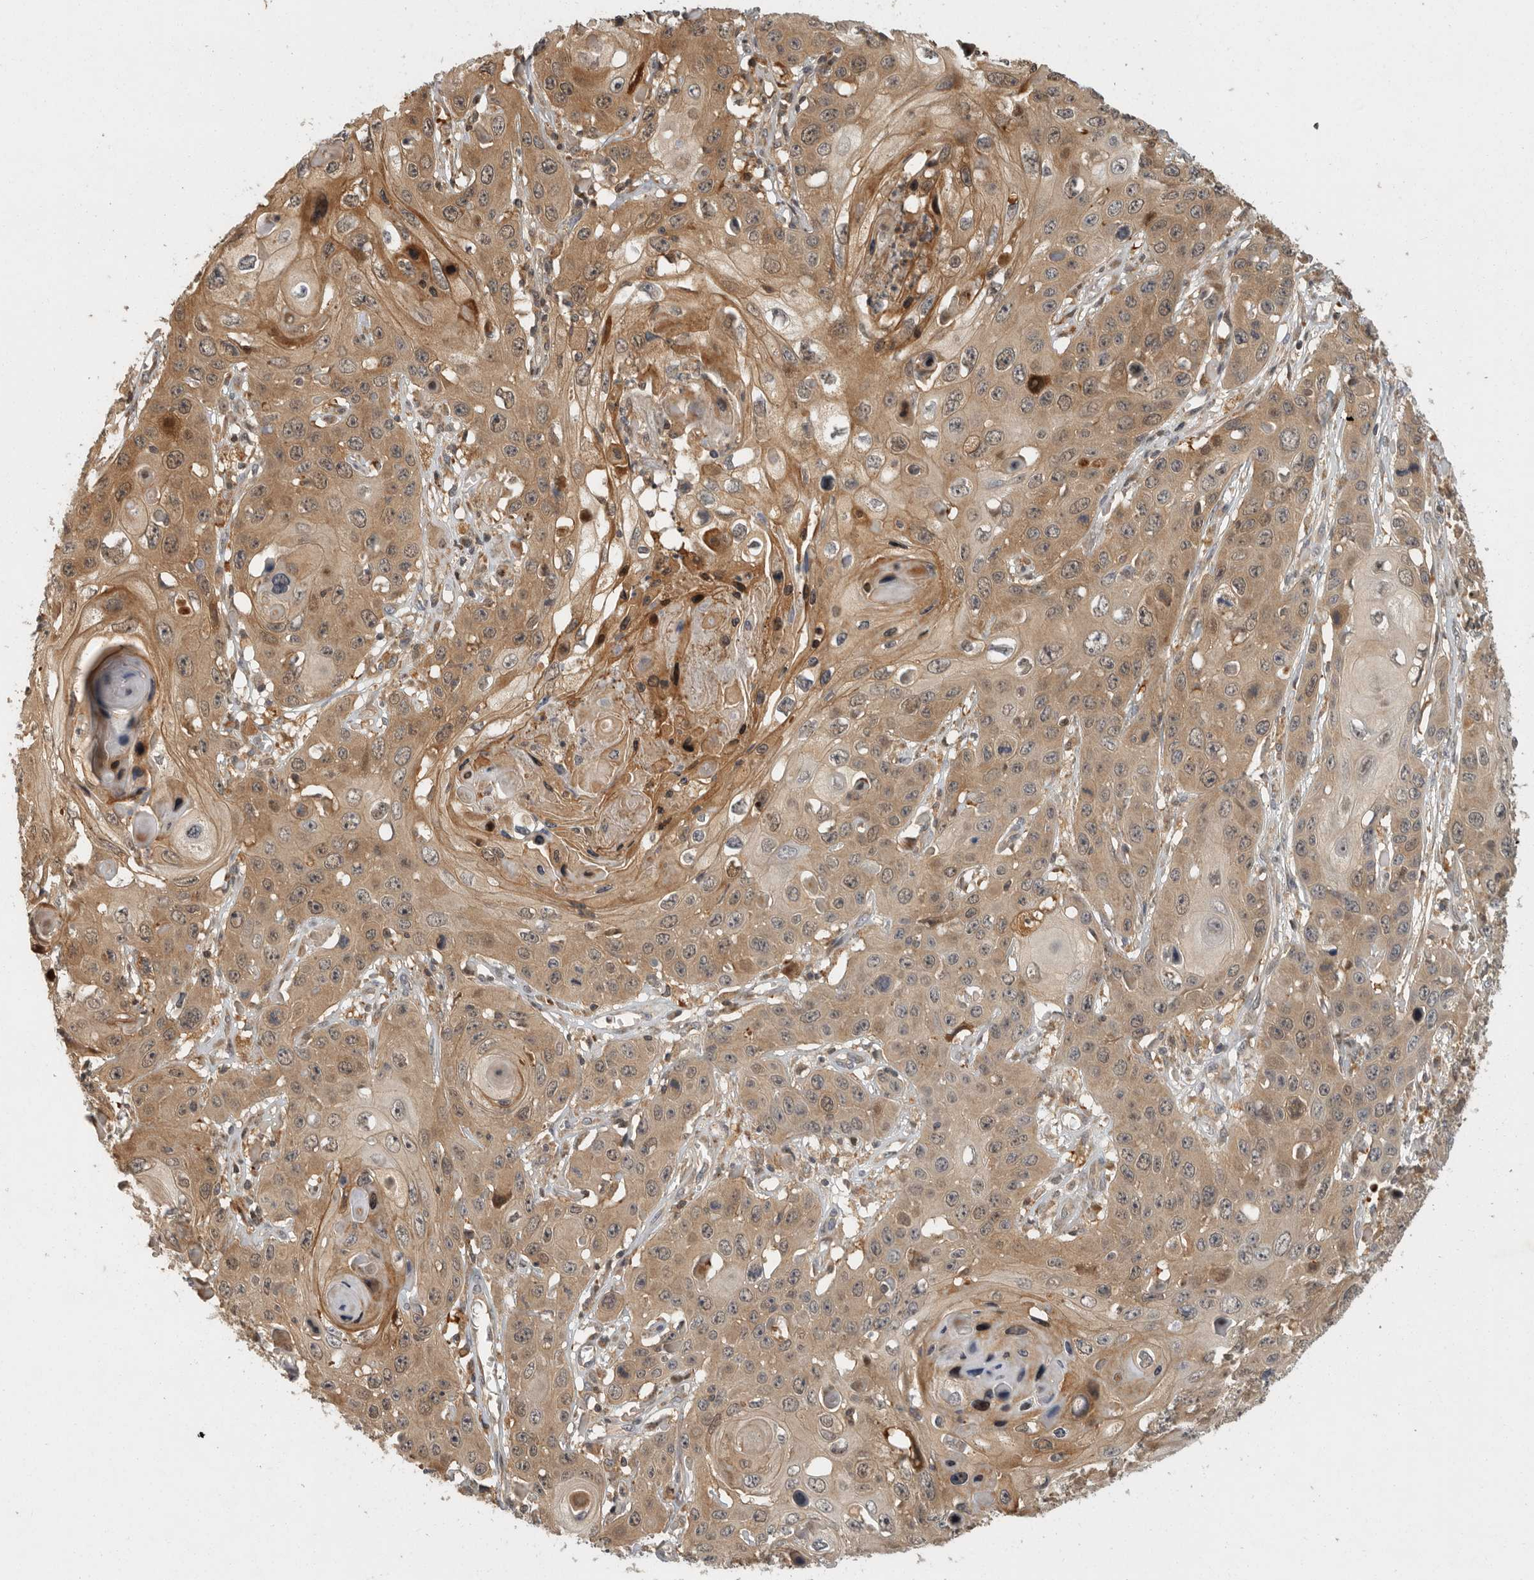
{"staining": {"intensity": "moderate", "quantity": ">75%", "location": "cytoplasmic/membranous"}, "tissue": "skin cancer", "cell_type": "Tumor cells", "image_type": "cancer", "snomed": [{"axis": "morphology", "description": "Squamous cell carcinoma, NOS"}, {"axis": "topography", "description": "Skin"}], "caption": "Immunohistochemistry (IHC) of human squamous cell carcinoma (skin) reveals medium levels of moderate cytoplasmic/membranous staining in approximately >75% of tumor cells. The protein is stained brown, and the nuclei are stained in blue (DAB (3,3'-diaminobenzidine) IHC with brightfield microscopy, high magnification).", "gene": "SWT1", "patient": {"sex": "male", "age": 55}}